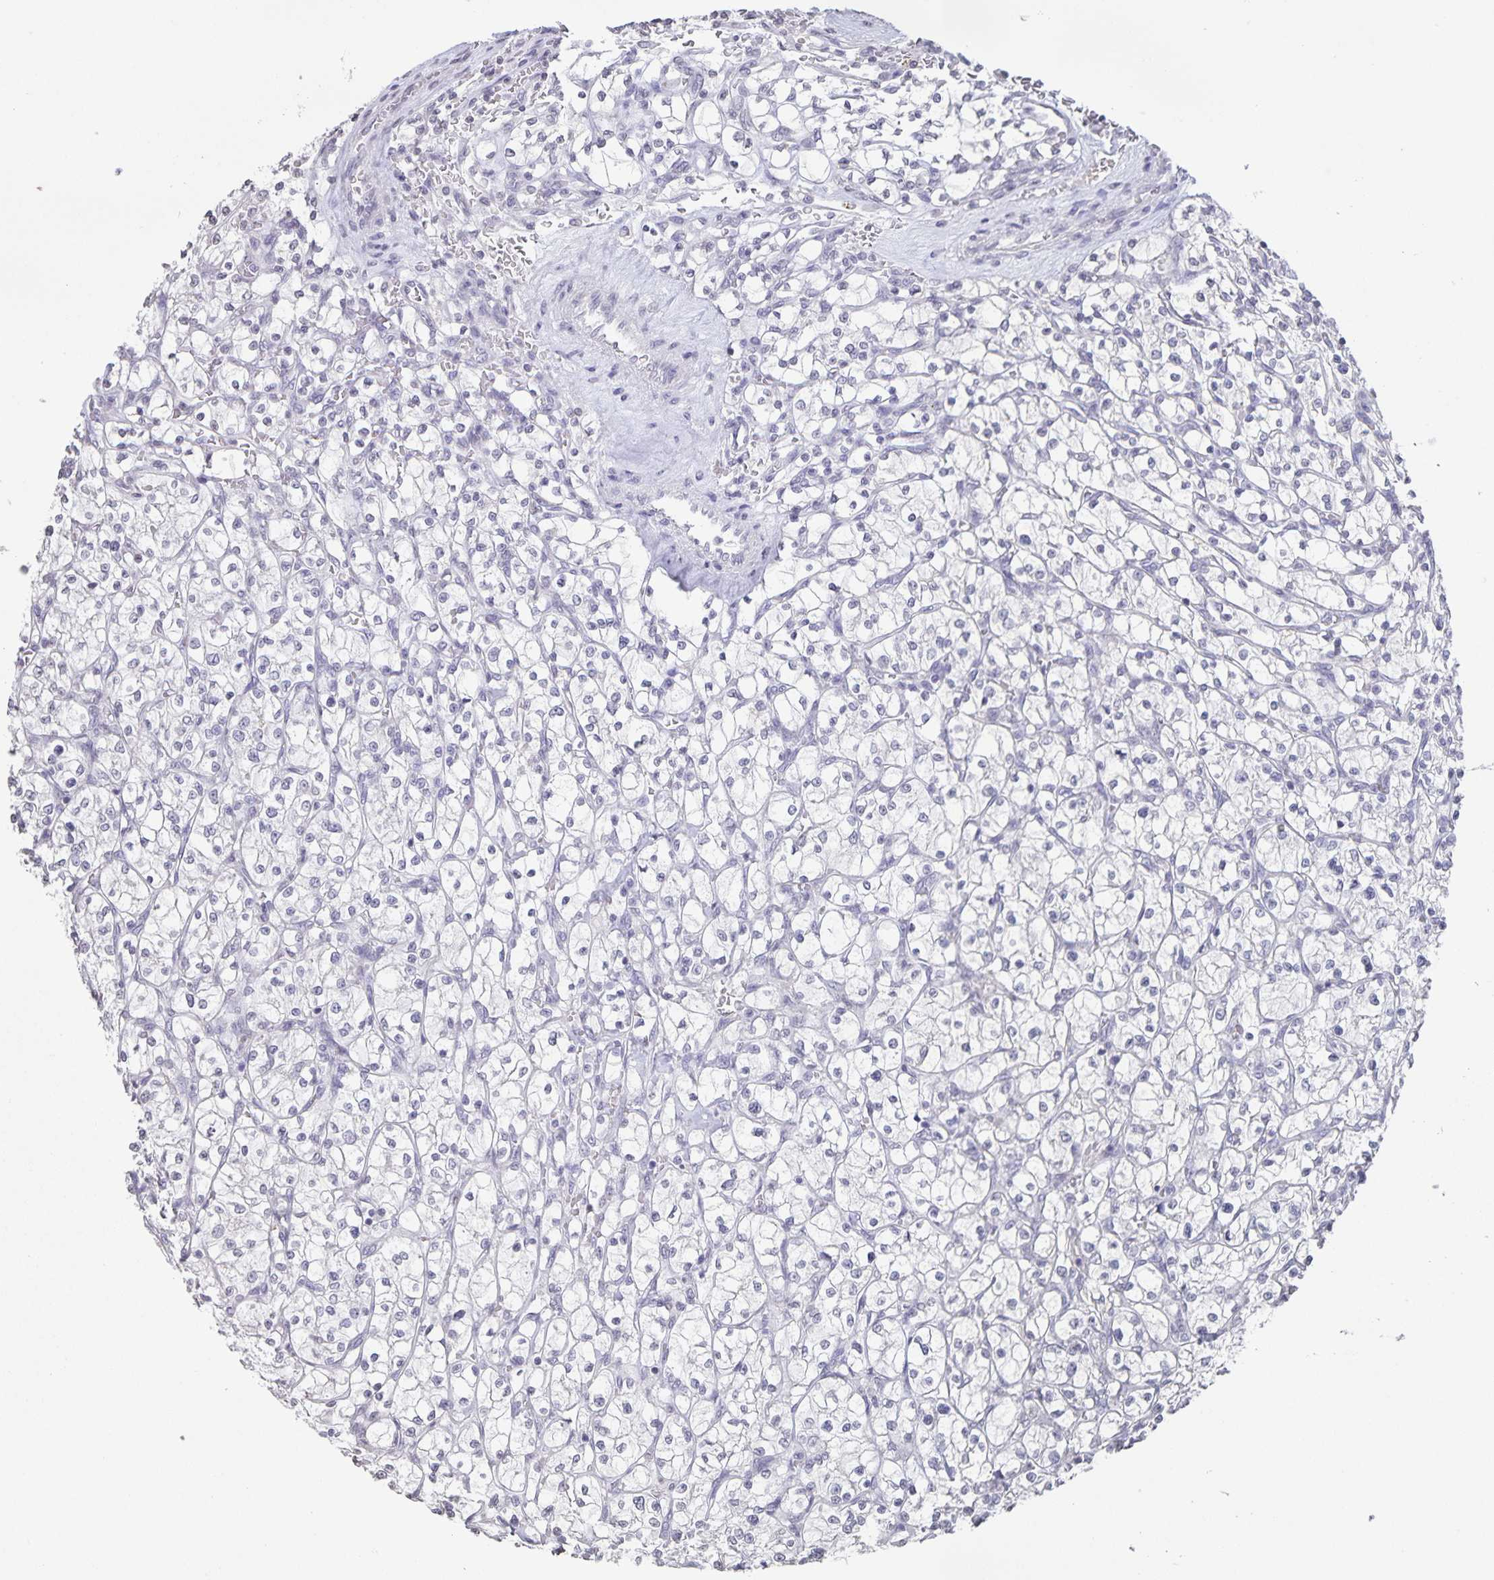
{"staining": {"intensity": "negative", "quantity": "none", "location": "none"}, "tissue": "renal cancer", "cell_type": "Tumor cells", "image_type": "cancer", "snomed": [{"axis": "morphology", "description": "Adenocarcinoma, NOS"}, {"axis": "topography", "description": "Kidney"}], "caption": "An IHC micrograph of renal adenocarcinoma is shown. There is no staining in tumor cells of renal adenocarcinoma.", "gene": "AQP4", "patient": {"sex": "female", "age": 64}}